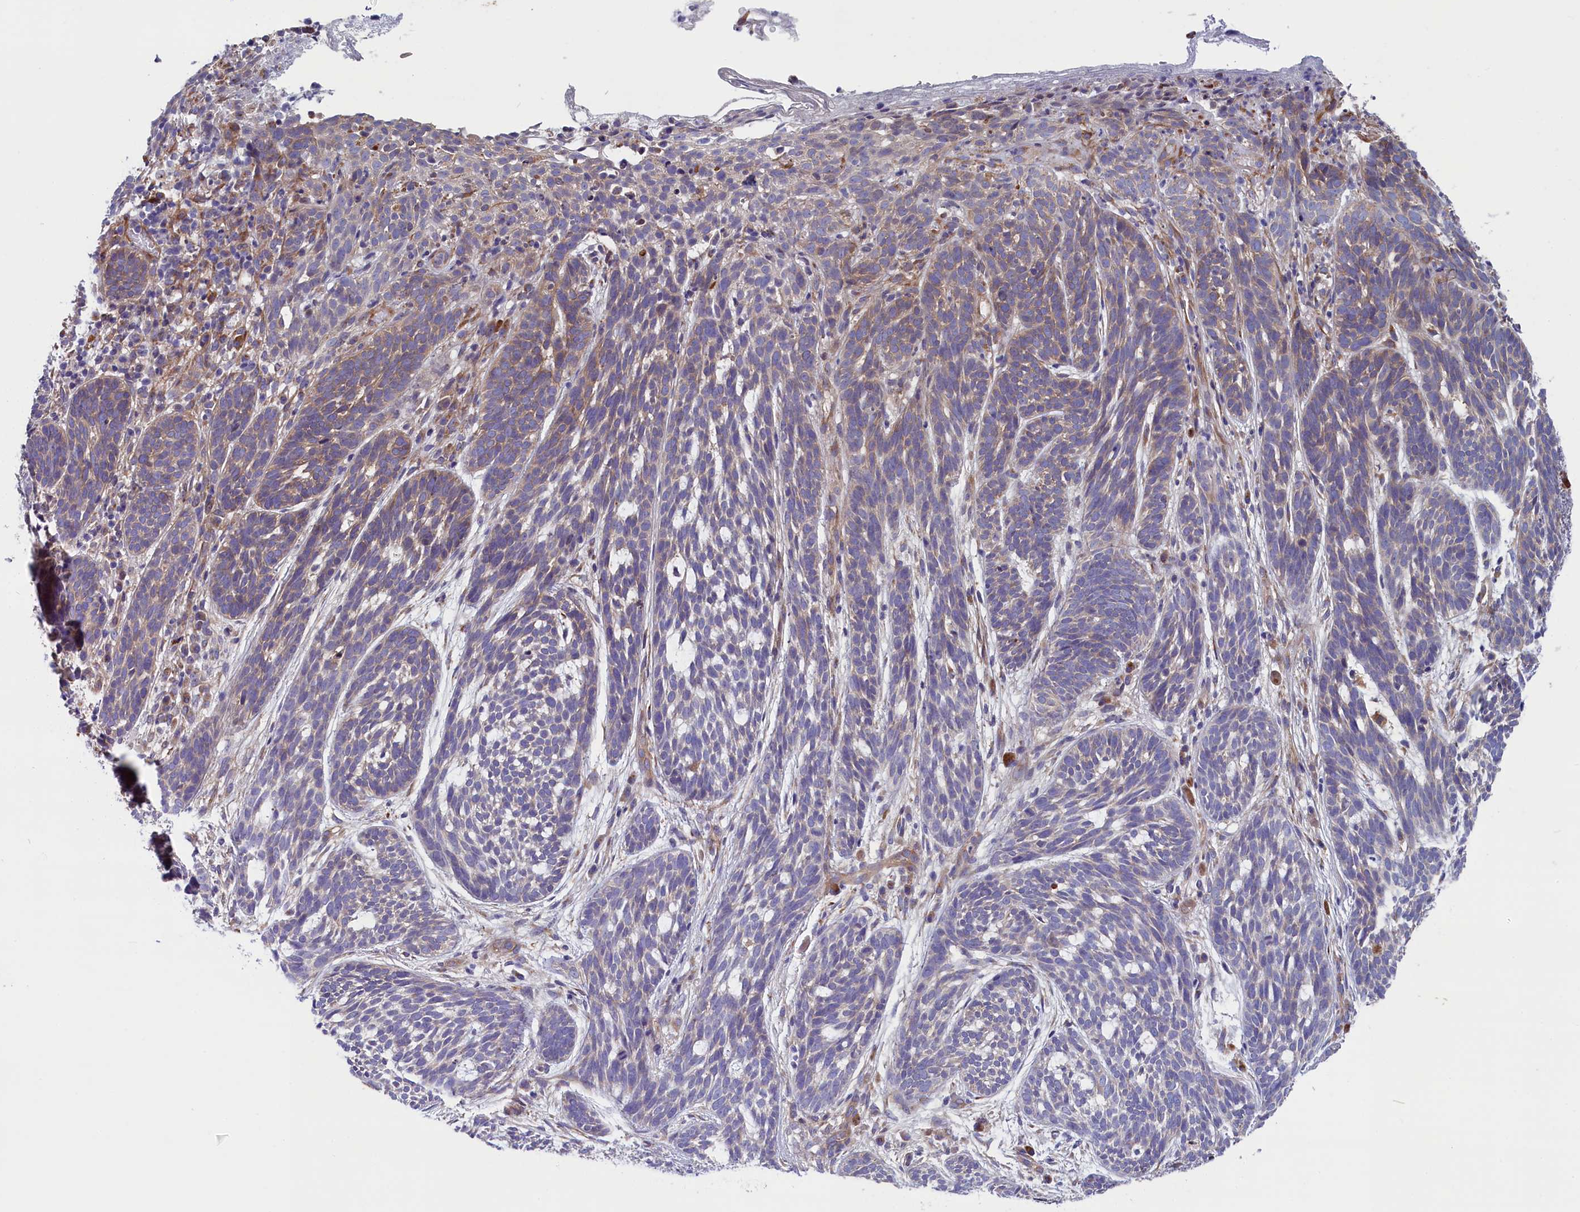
{"staining": {"intensity": "weak", "quantity": "<25%", "location": "cytoplasmic/membranous"}, "tissue": "skin cancer", "cell_type": "Tumor cells", "image_type": "cancer", "snomed": [{"axis": "morphology", "description": "Basal cell carcinoma"}, {"axis": "topography", "description": "Skin"}], "caption": "IHC micrograph of neoplastic tissue: skin basal cell carcinoma stained with DAB exhibits no significant protein staining in tumor cells. (Stains: DAB (3,3'-diaminobenzidine) immunohistochemistry with hematoxylin counter stain, Microscopy: brightfield microscopy at high magnification).", "gene": "GPR108", "patient": {"sex": "male", "age": 71}}